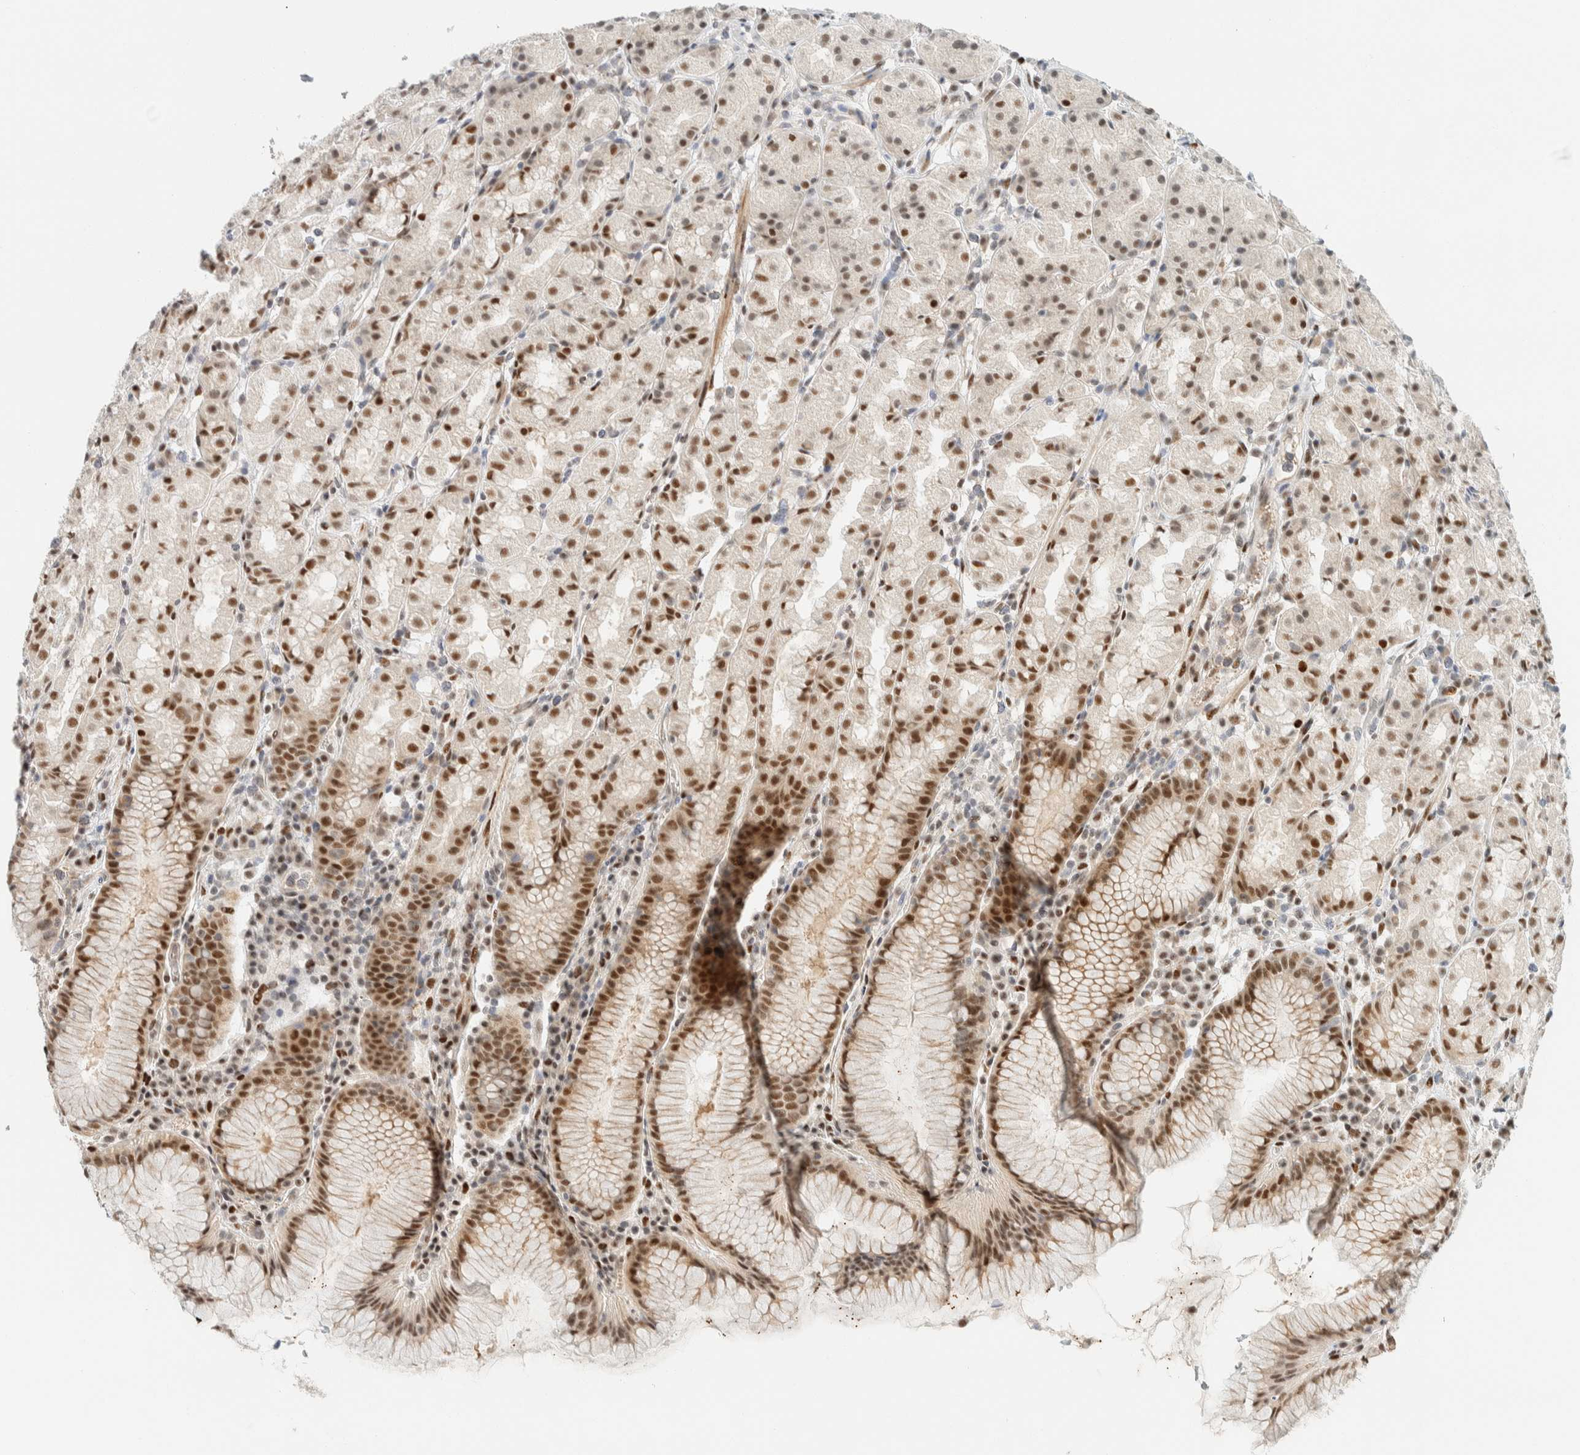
{"staining": {"intensity": "strong", "quantity": ">75%", "location": "nuclear"}, "tissue": "stomach", "cell_type": "Glandular cells", "image_type": "normal", "snomed": [{"axis": "morphology", "description": "Normal tissue, NOS"}, {"axis": "topography", "description": "Stomach, lower"}], "caption": "Glandular cells show high levels of strong nuclear positivity in about >75% of cells in benign human stomach. The protein of interest is stained brown, and the nuclei are stained in blue (DAB (3,3'-diaminobenzidine) IHC with brightfield microscopy, high magnification).", "gene": "ZNF683", "patient": {"sex": "female", "age": 56}}